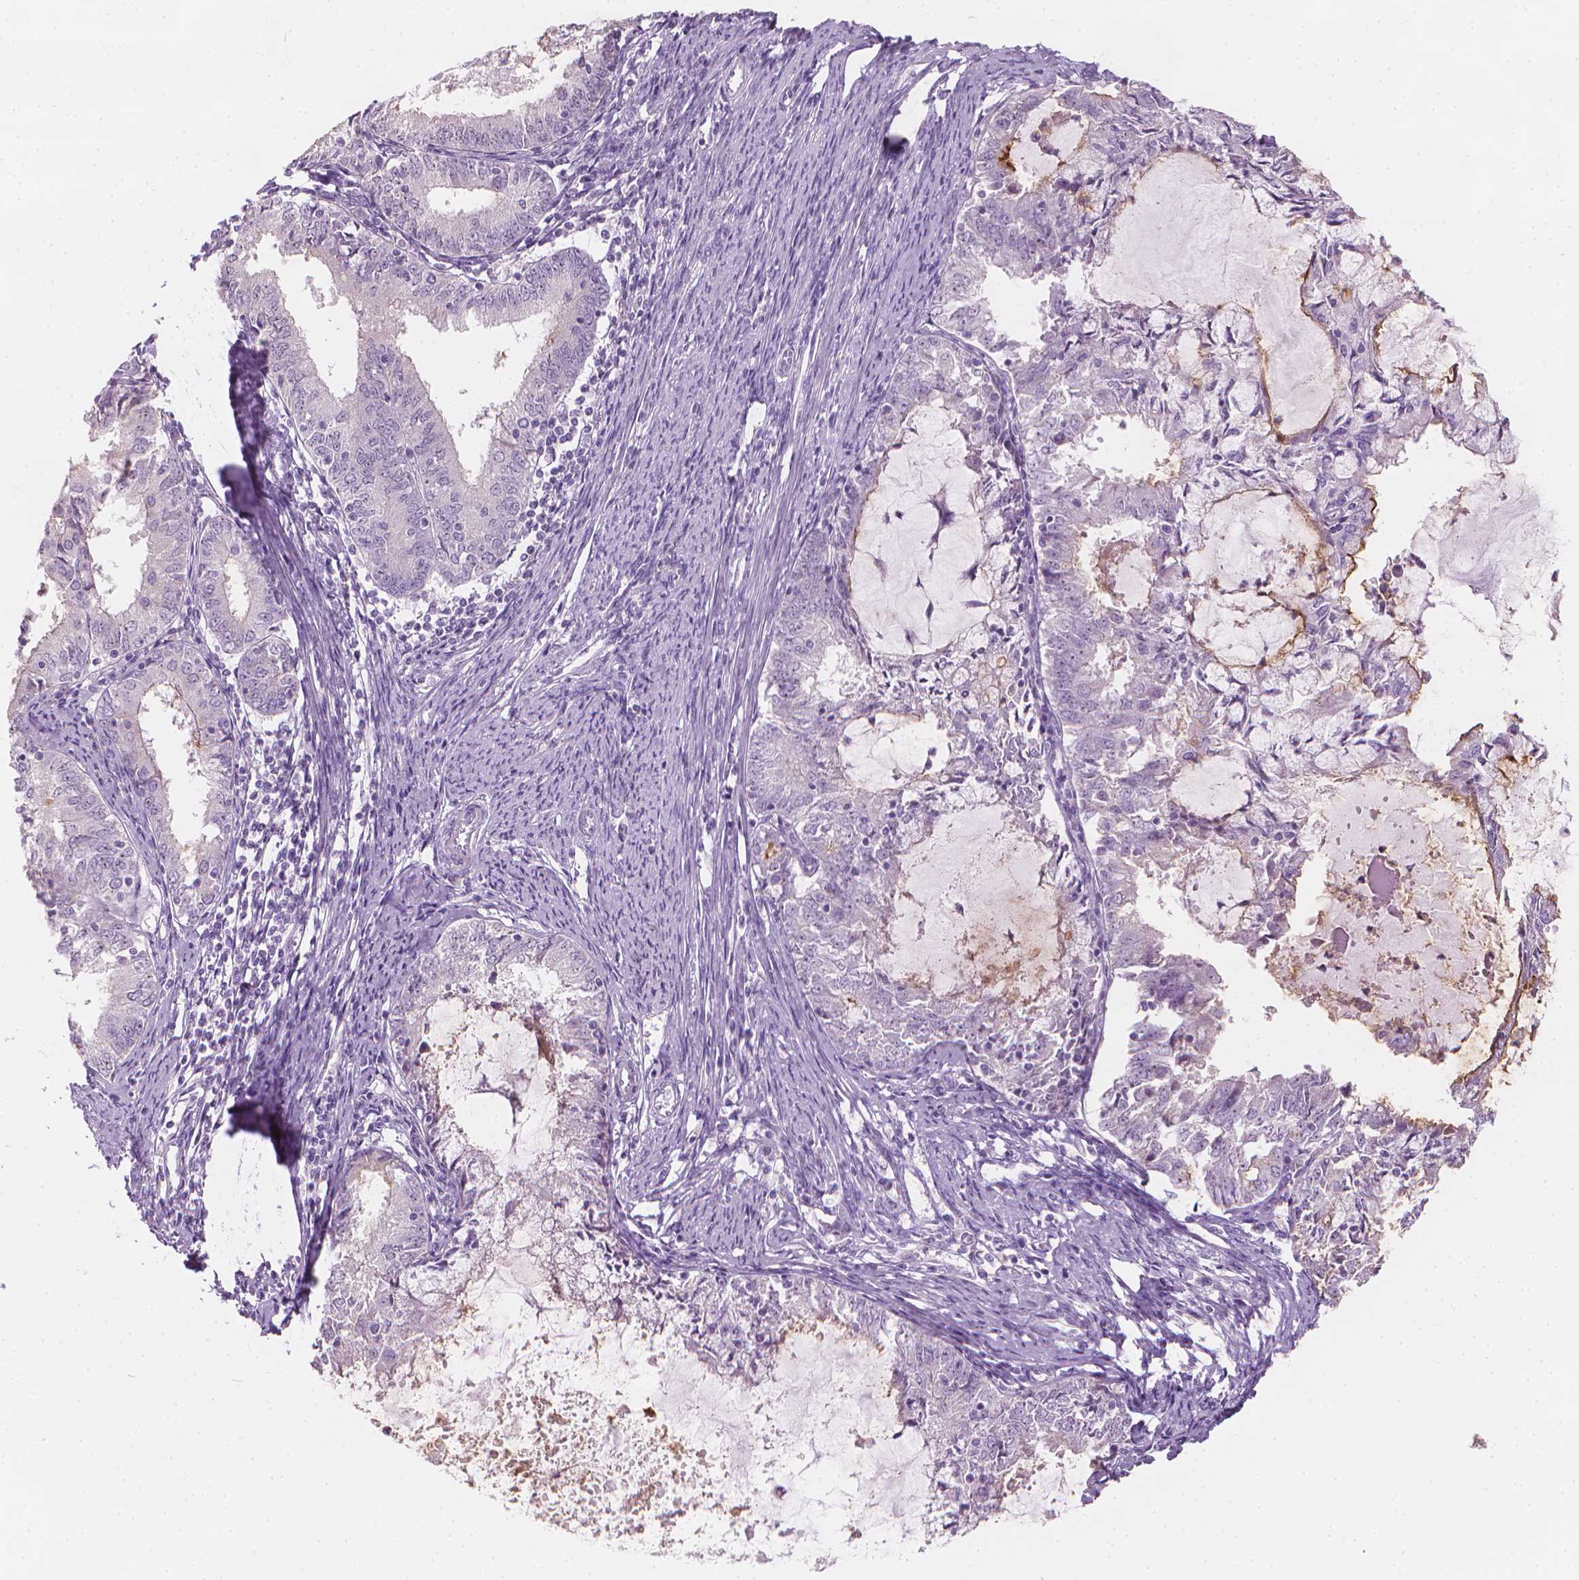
{"staining": {"intensity": "negative", "quantity": "none", "location": "none"}, "tissue": "endometrial cancer", "cell_type": "Tumor cells", "image_type": "cancer", "snomed": [{"axis": "morphology", "description": "Adenocarcinoma, NOS"}, {"axis": "topography", "description": "Endometrium"}], "caption": "Tumor cells show no significant positivity in endometrial cancer (adenocarcinoma). (Immunohistochemistry, brightfield microscopy, high magnification).", "gene": "GPRC5A", "patient": {"sex": "female", "age": 57}}